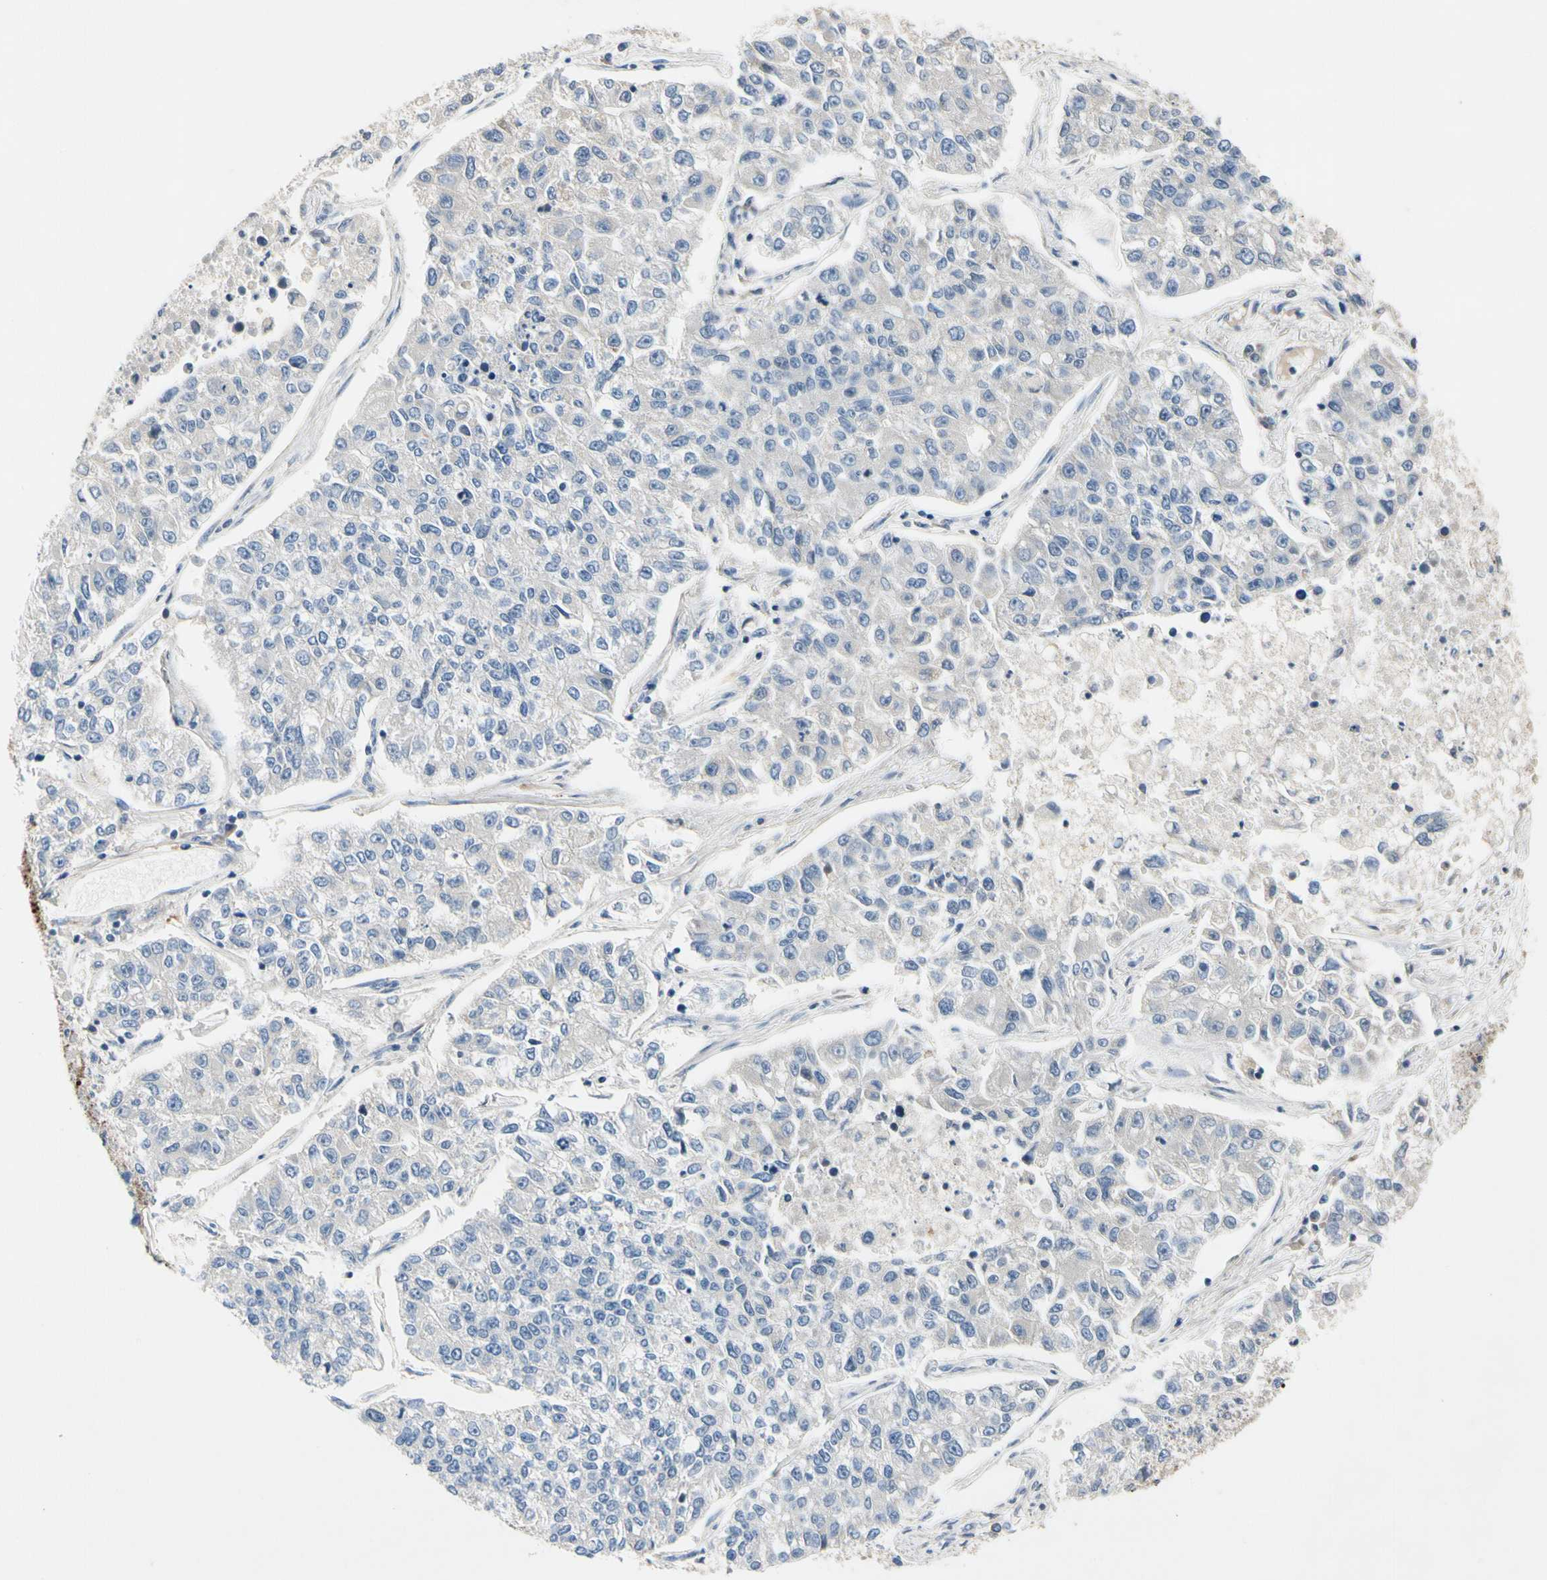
{"staining": {"intensity": "negative", "quantity": "none", "location": "none"}, "tissue": "lung cancer", "cell_type": "Tumor cells", "image_type": "cancer", "snomed": [{"axis": "morphology", "description": "Adenocarcinoma, NOS"}, {"axis": "topography", "description": "Lung"}], "caption": "Histopathology image shows no protein positivity in tumor cells of lung adenocarcinoma tissue.", "gene": "GAS6", "patient": {"sex": "male", "age": 49}}